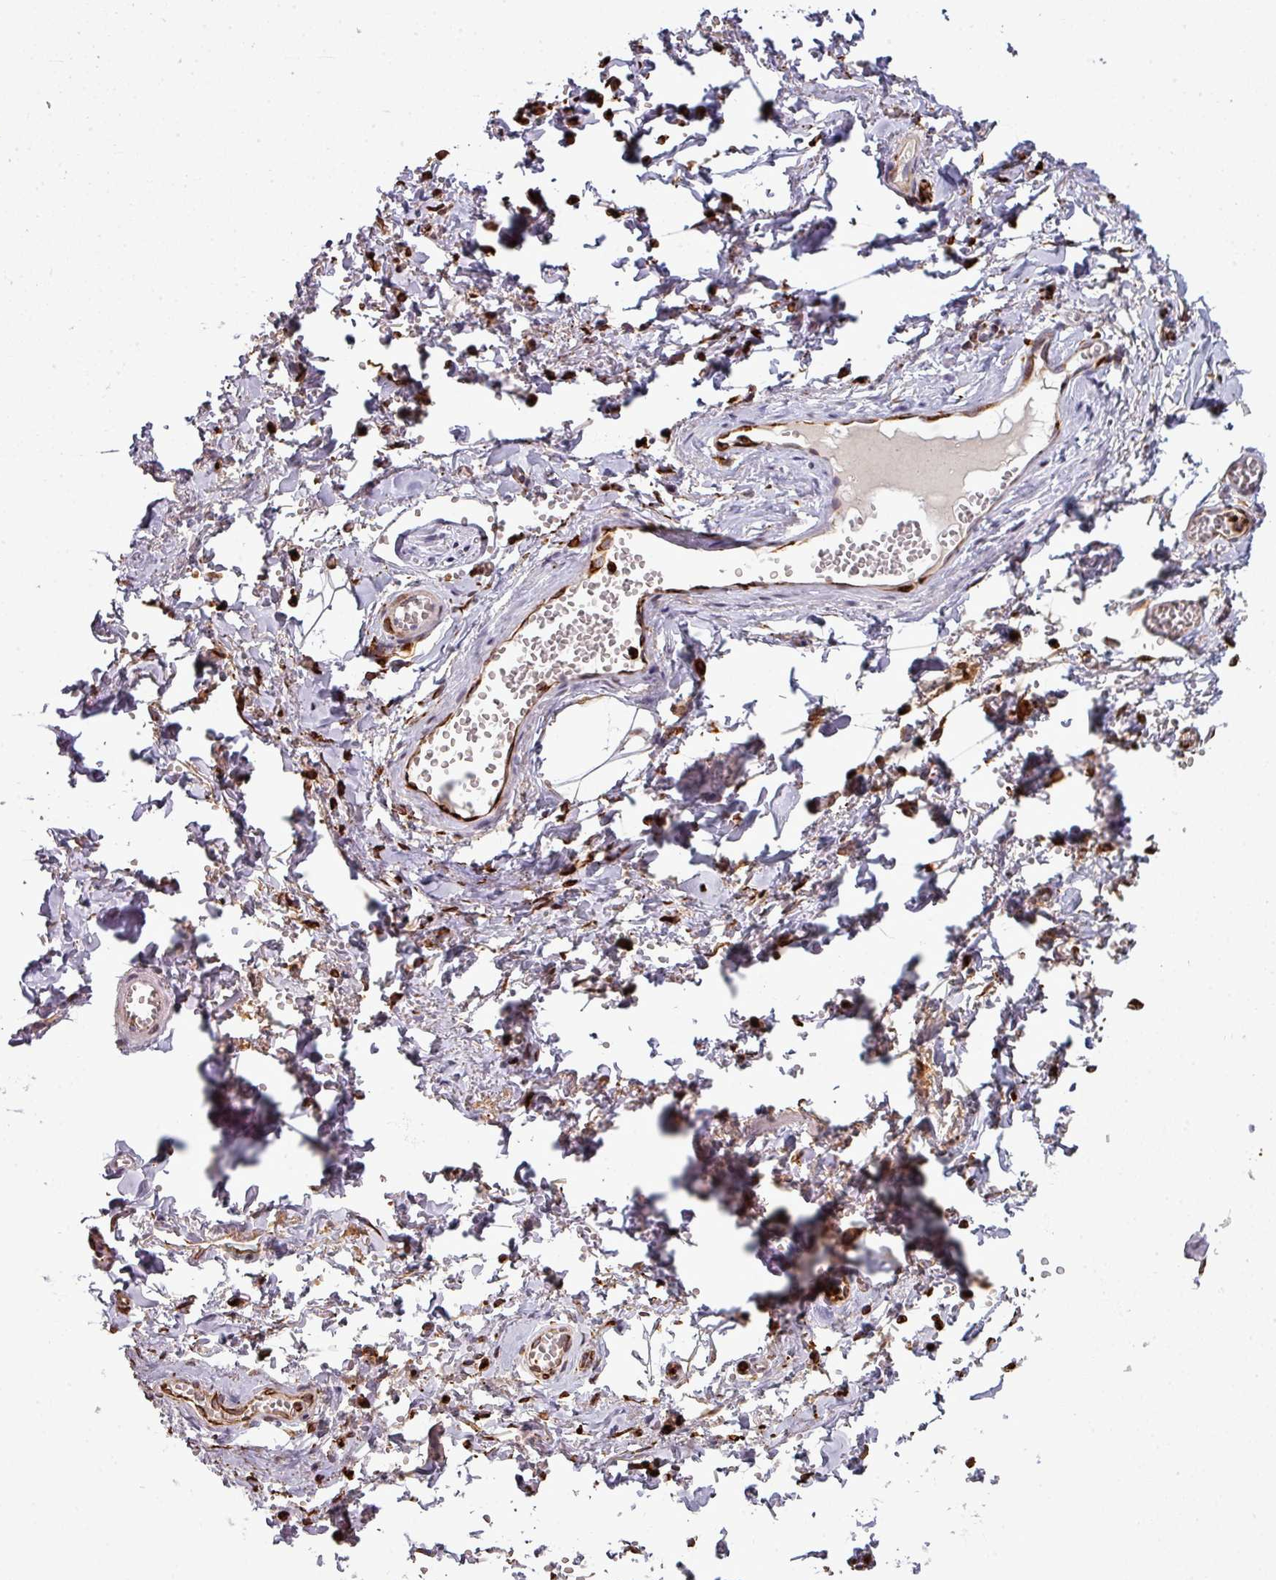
{"staining": {"intensity": "negative", "quantity": "none", "location": "none"}, "tissue": "adipose tissue", "cell_type": "Adipocytes", "image_type": "normal", "snomed": [{"axis": "morphology", "description": "Normal tissue, NOS"}, {"axis": "topography", "description": "Vulva"}, {"axis": "topography", "description": "Vagina"}, {"axis": "topography", "description": "Peripheral nerve tissue"}], "caption": "Benign adipose tissue was stained to show a protein in brown. There is no significant positivity in adipocytes. (DAB immunohistochemistry (IHC) with hematoxylin counter stain).", "gene": "TMEFF1", "patient": {"sex": "female", "age": 66}}